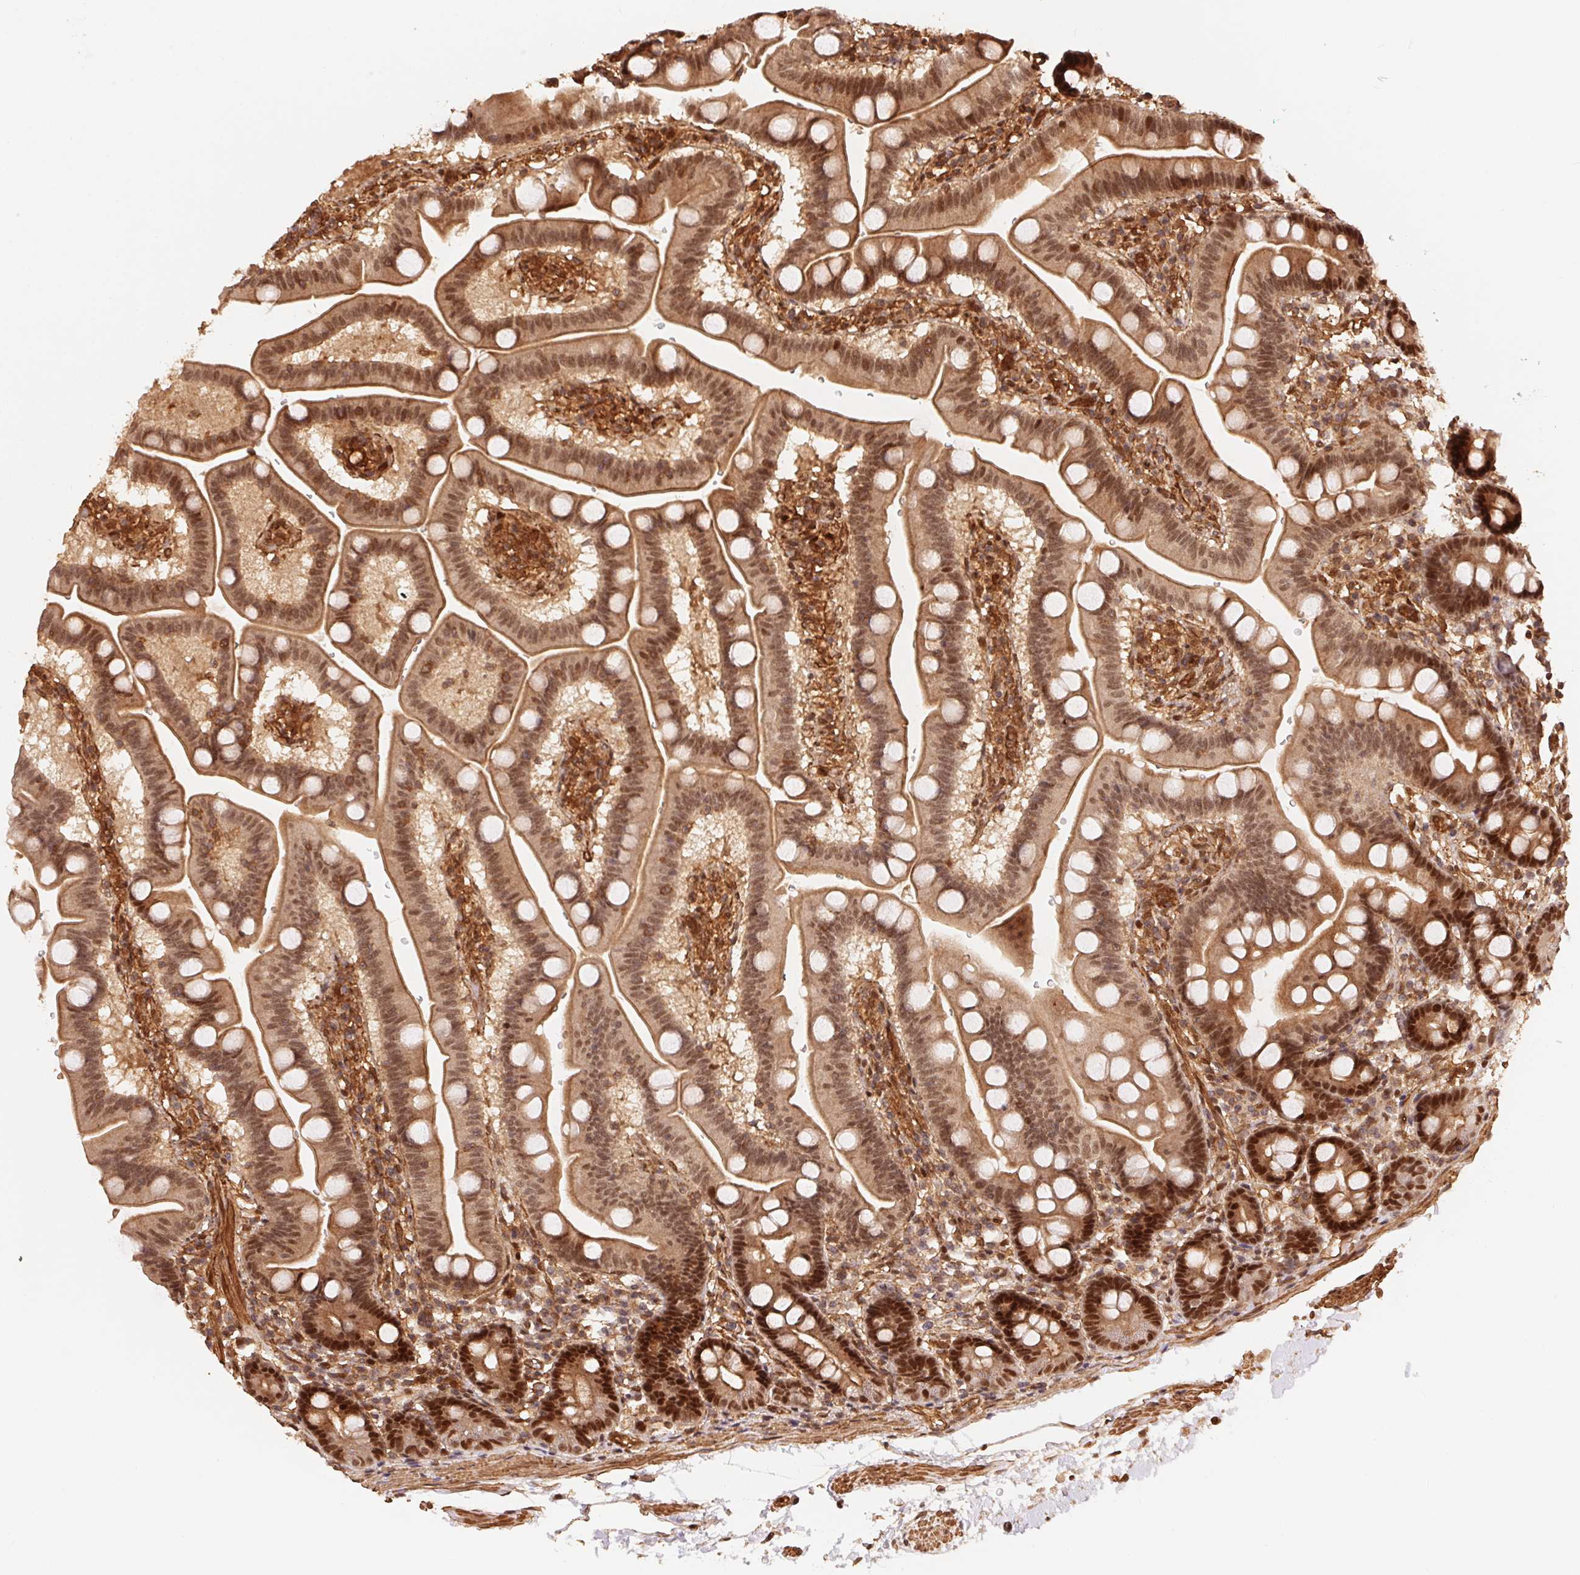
{"staining": {"intensity": "moderate", "quantity": ">75%", "location": "cytoplasmic/membranous,nuclear"}, "tissue": "duodenum", "cell_type": "Glandular cells", "image_type": "normal", "snomed": [{"axis": "morphology", "description": "Normal tissue, NOS"}, {"axis": "topography", "description": "Duodenum"}], "caption": "DAB (3,3'-diaminobenzidine) immunohistochemical staining of unremarkable human duodenum reveals moderate cytoplasmic/membranous,nuclear protein staining in approximately >75% of glandular cells. (brown staining indicates protein expression, while blue staining denotes nuclei).", "gene": "TNIP2", "patient": {"sex": "male", "age": 59}}